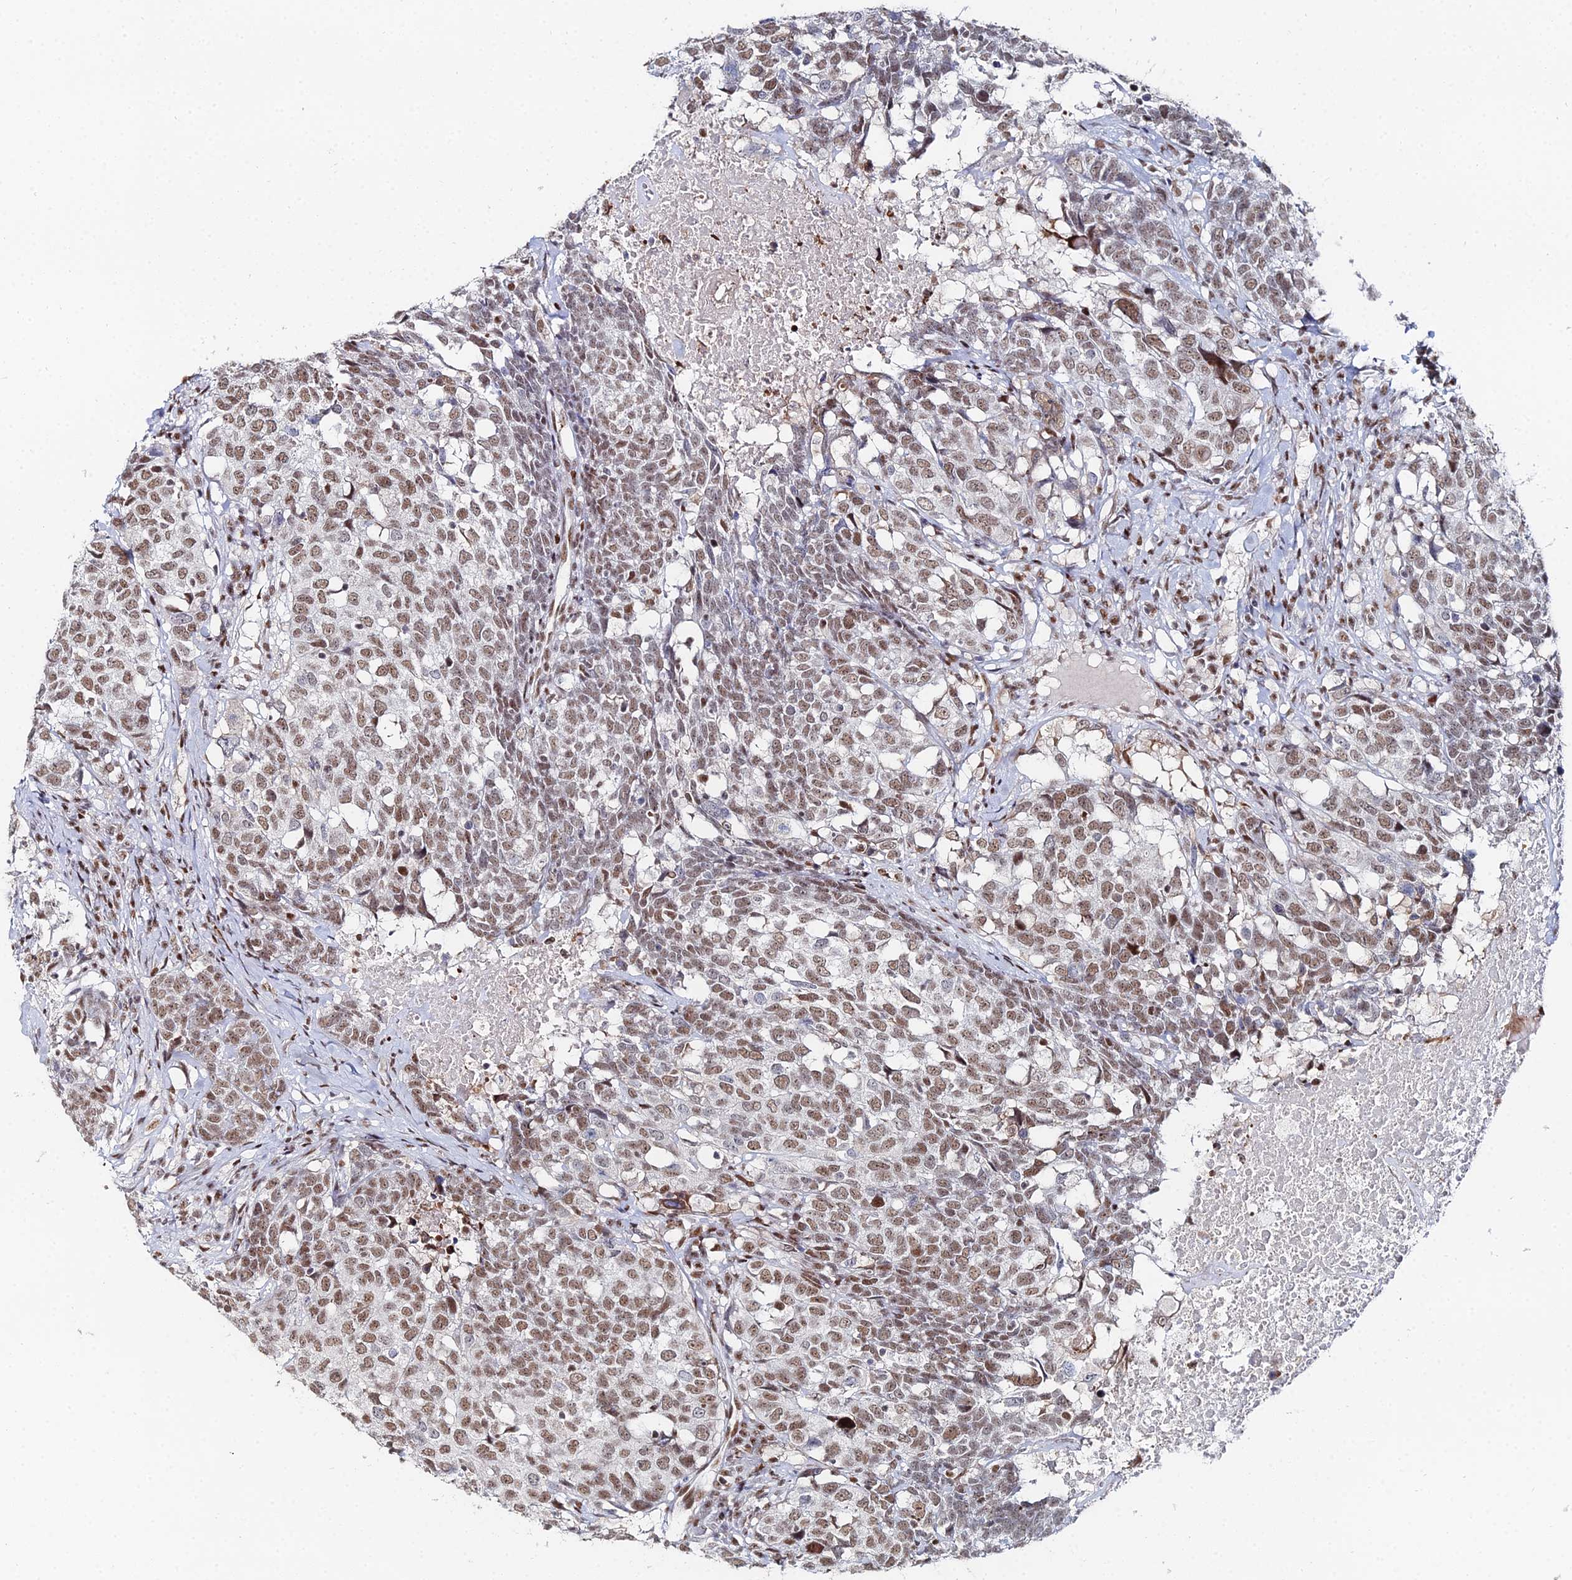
{"staining": {"intensity": "moderate", "quantity": ">75%", "location": "nuclear"}, "tissue": "head and neck cancer", "cell_type": "Tumor cells", "image_type": "cancer", "snomed": [{"axis": "morphology", "description": "Squamous cell carcinoma, NOS"}, {"axis": "topography", "description": "Head-Neck"}], "caption": "This is a histology image of IHC staining of head and neck cancer (squamous cell carcinoma), which shows moderate positivity in the nuclear of tumor cells.", "gene": "GSC2", "patient": {"sex": "male", "age": 66}}